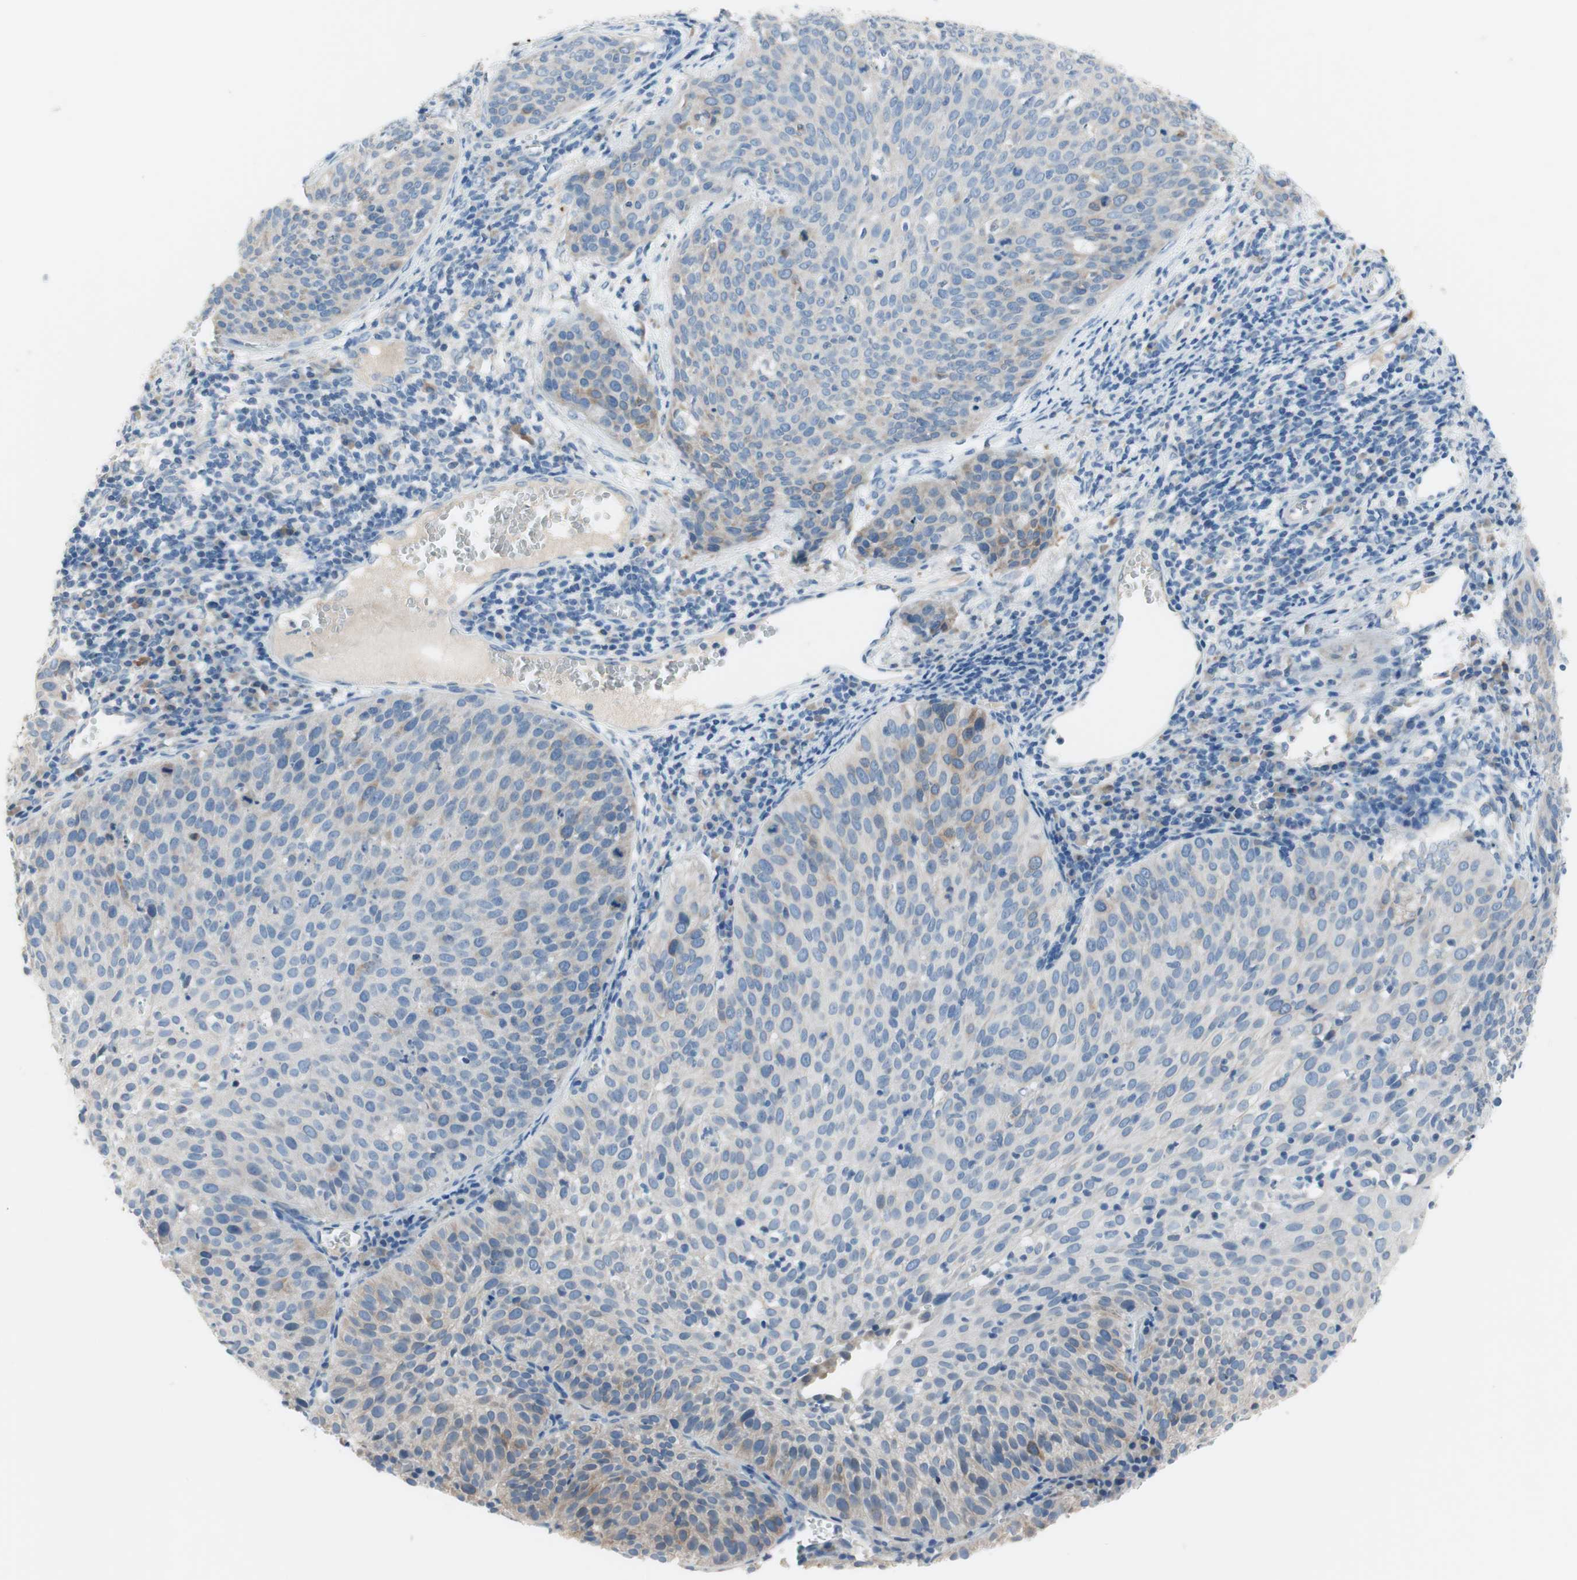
{"staining": {"intensity": "weak", "quantity": "<25%", "location": "cytoplasmic/membranous"}, "tissue": "cervical cancer", "cell_type": "Tumor cells", "image_type": "cancer", "snomed": [{"axis": "morphology", "description": "Squamous cell carcinoma, NOS"}, {"axis": "topography", "description": "Cervix"}], "caption": "The immunohistochemistry (IHC) micrograph has no significant expression in tumor cells of cervical squamous cell carcinoma tissue. Nuclei are stained in blue.", "gene": "FDFT1", "patient": {"sex": "female", "age": 38}}